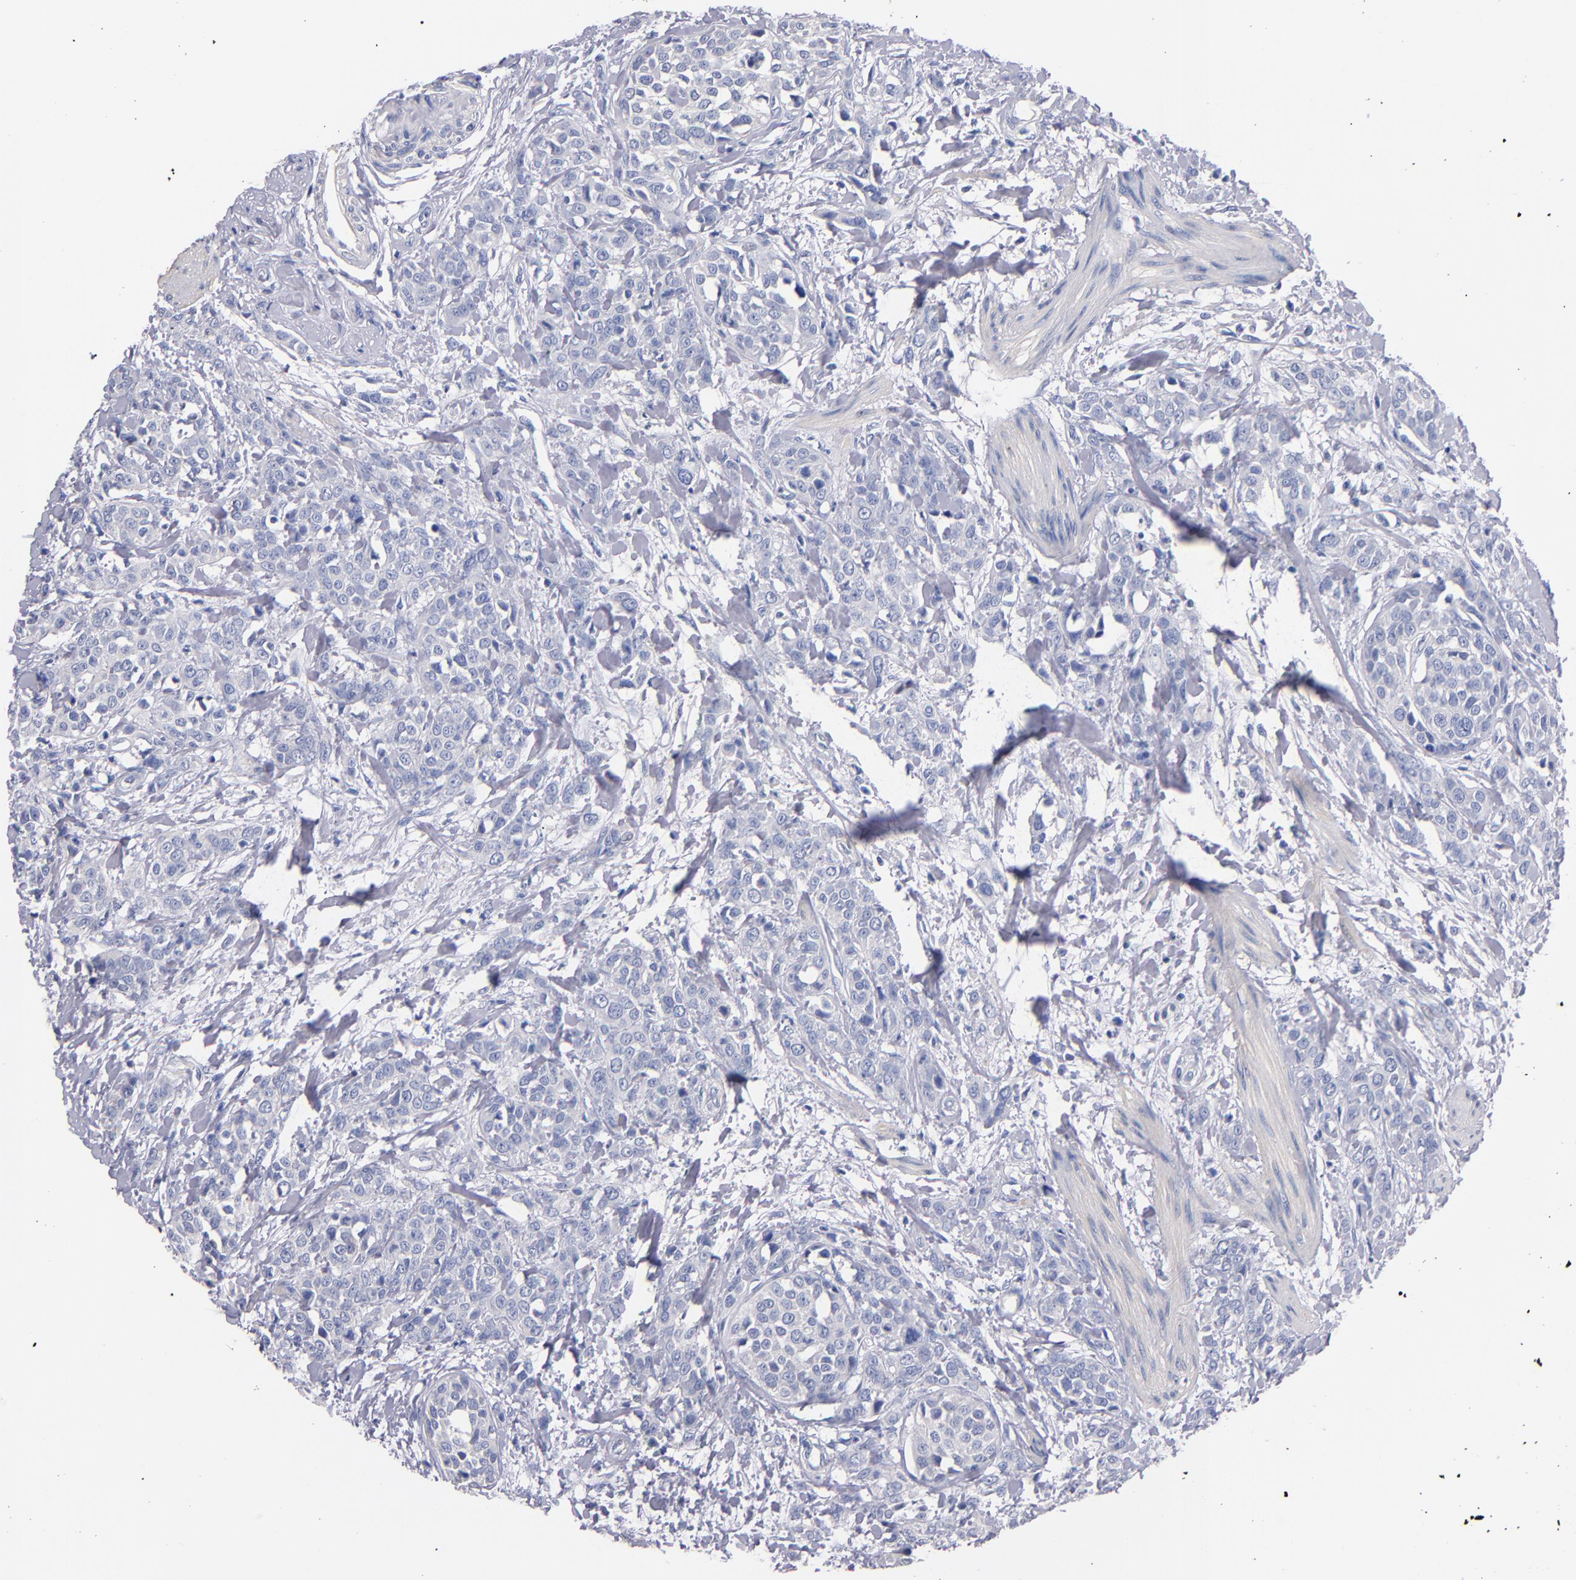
{"staining": {"intensity": "negative", "quantity": "none", "location": "none"}, "tissue": "urothelial cancer", "cell_type": "Tumor cells", "image_type": "cancer", "snomed": [{"axis": "morphology", "description": "Urothelial carcinoma, High grade"}, {"axis": "topography", "description": "Urinary bladder"}], "caption": "IHC micrograph of urothelial carcinoma (high-grade) stained for a protein (brown), which exhibits no expression in tumor cells. (DAB IHC, high magnification).", "gene": "CNTNAP2", "patient": {"sex": "male", "age": 56}}